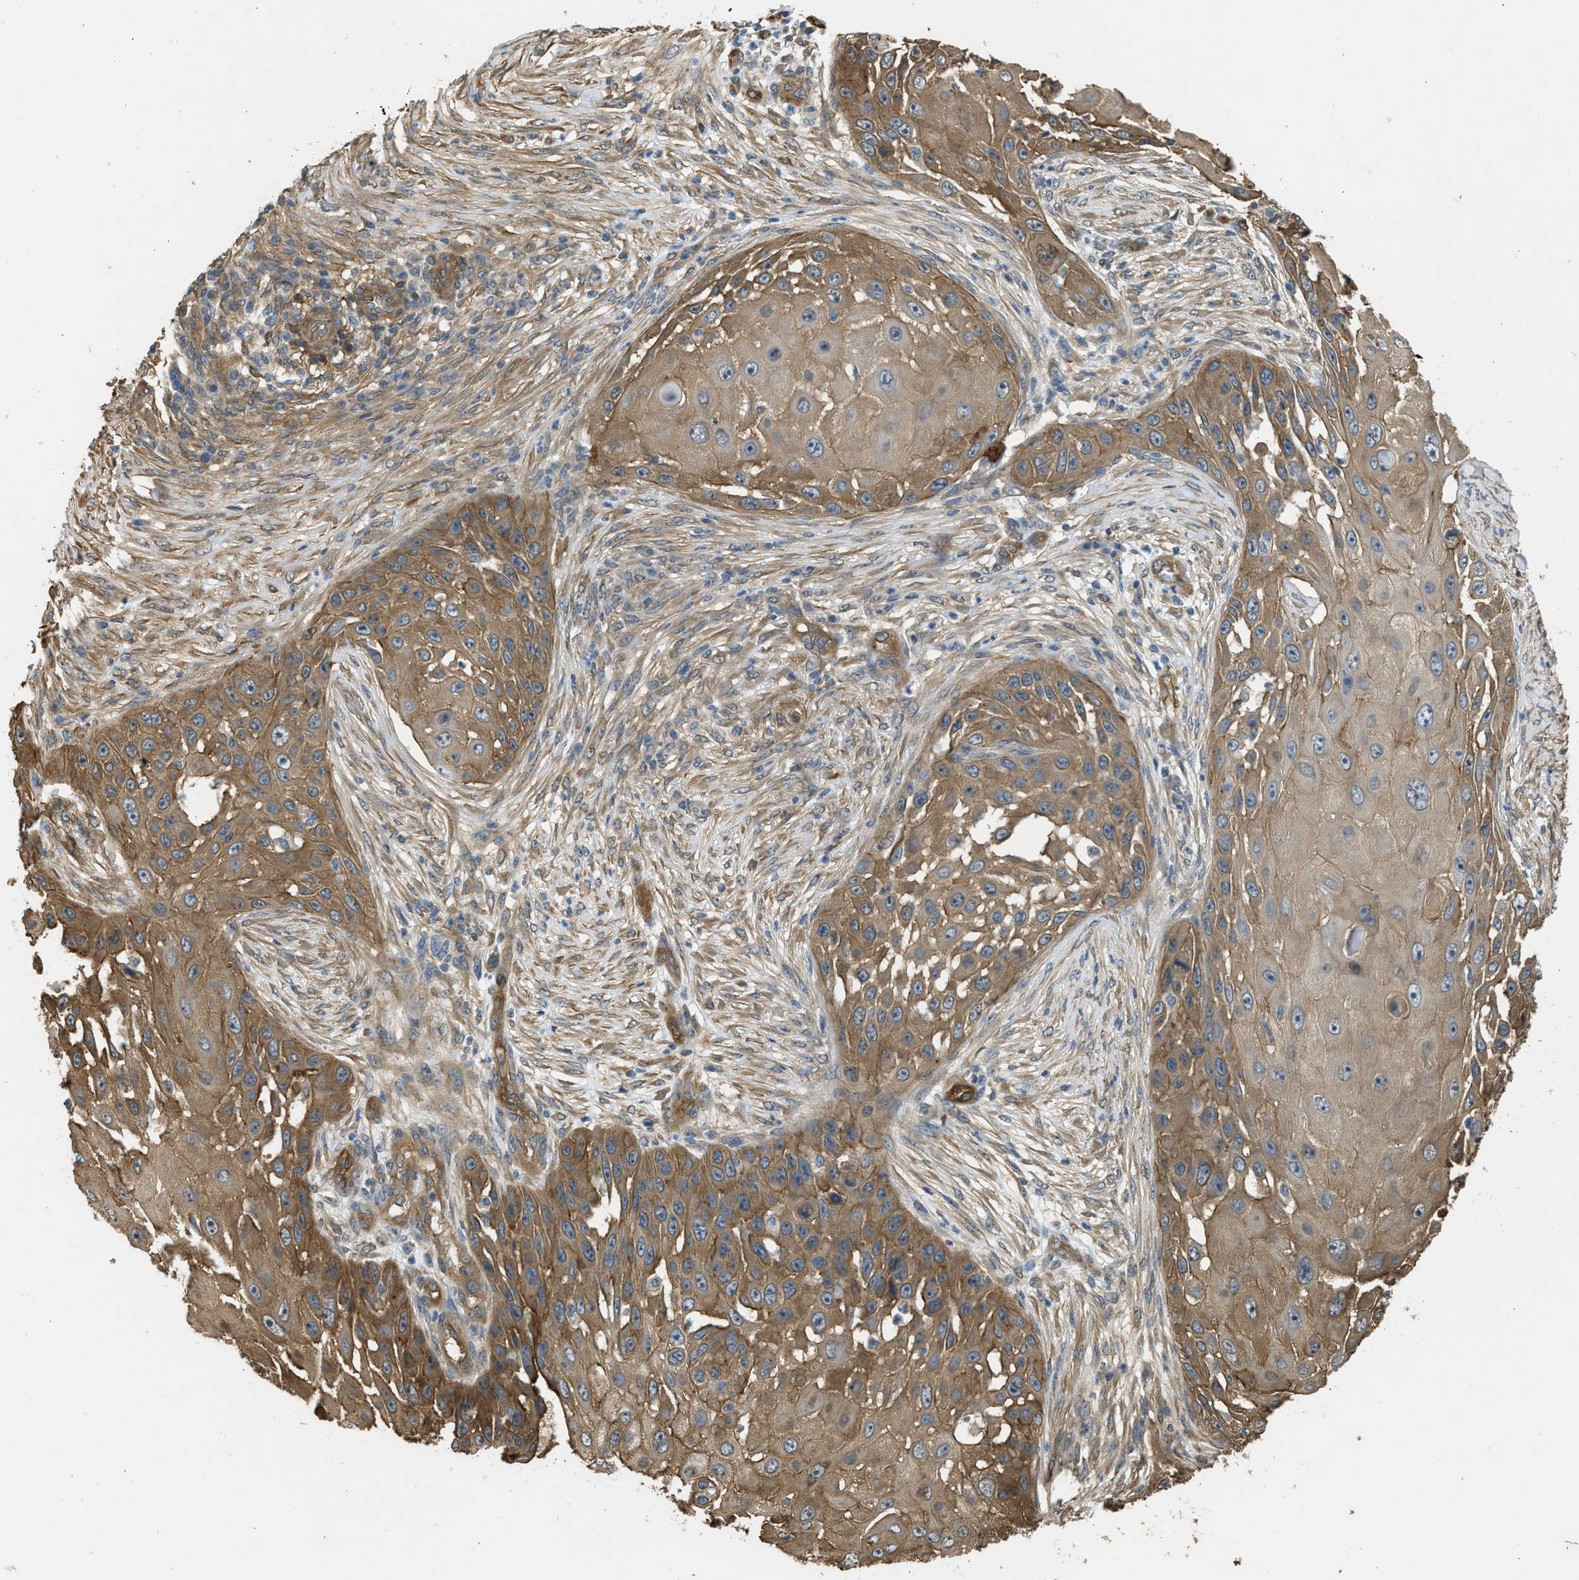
{"staining": {"intensity": "moderate", "quantity": ">75%", "location": "cytoplasmic/membranous"}, "tissue": "skin cancer", "cell_type": "Tumor cells", "image_type": "cancer", "snomed": [{"axis": "morphology", "description": "Squamous cell carcinoma, NOS"}, {"axis": "topography", "description": "Skin"}], "caption": "Human skin squamous cell carcinoma stained with a protein marker shows moderate staining in tumor cells.", "gene": "BAG3", "patient": {"sex": "female", "age": 44}}